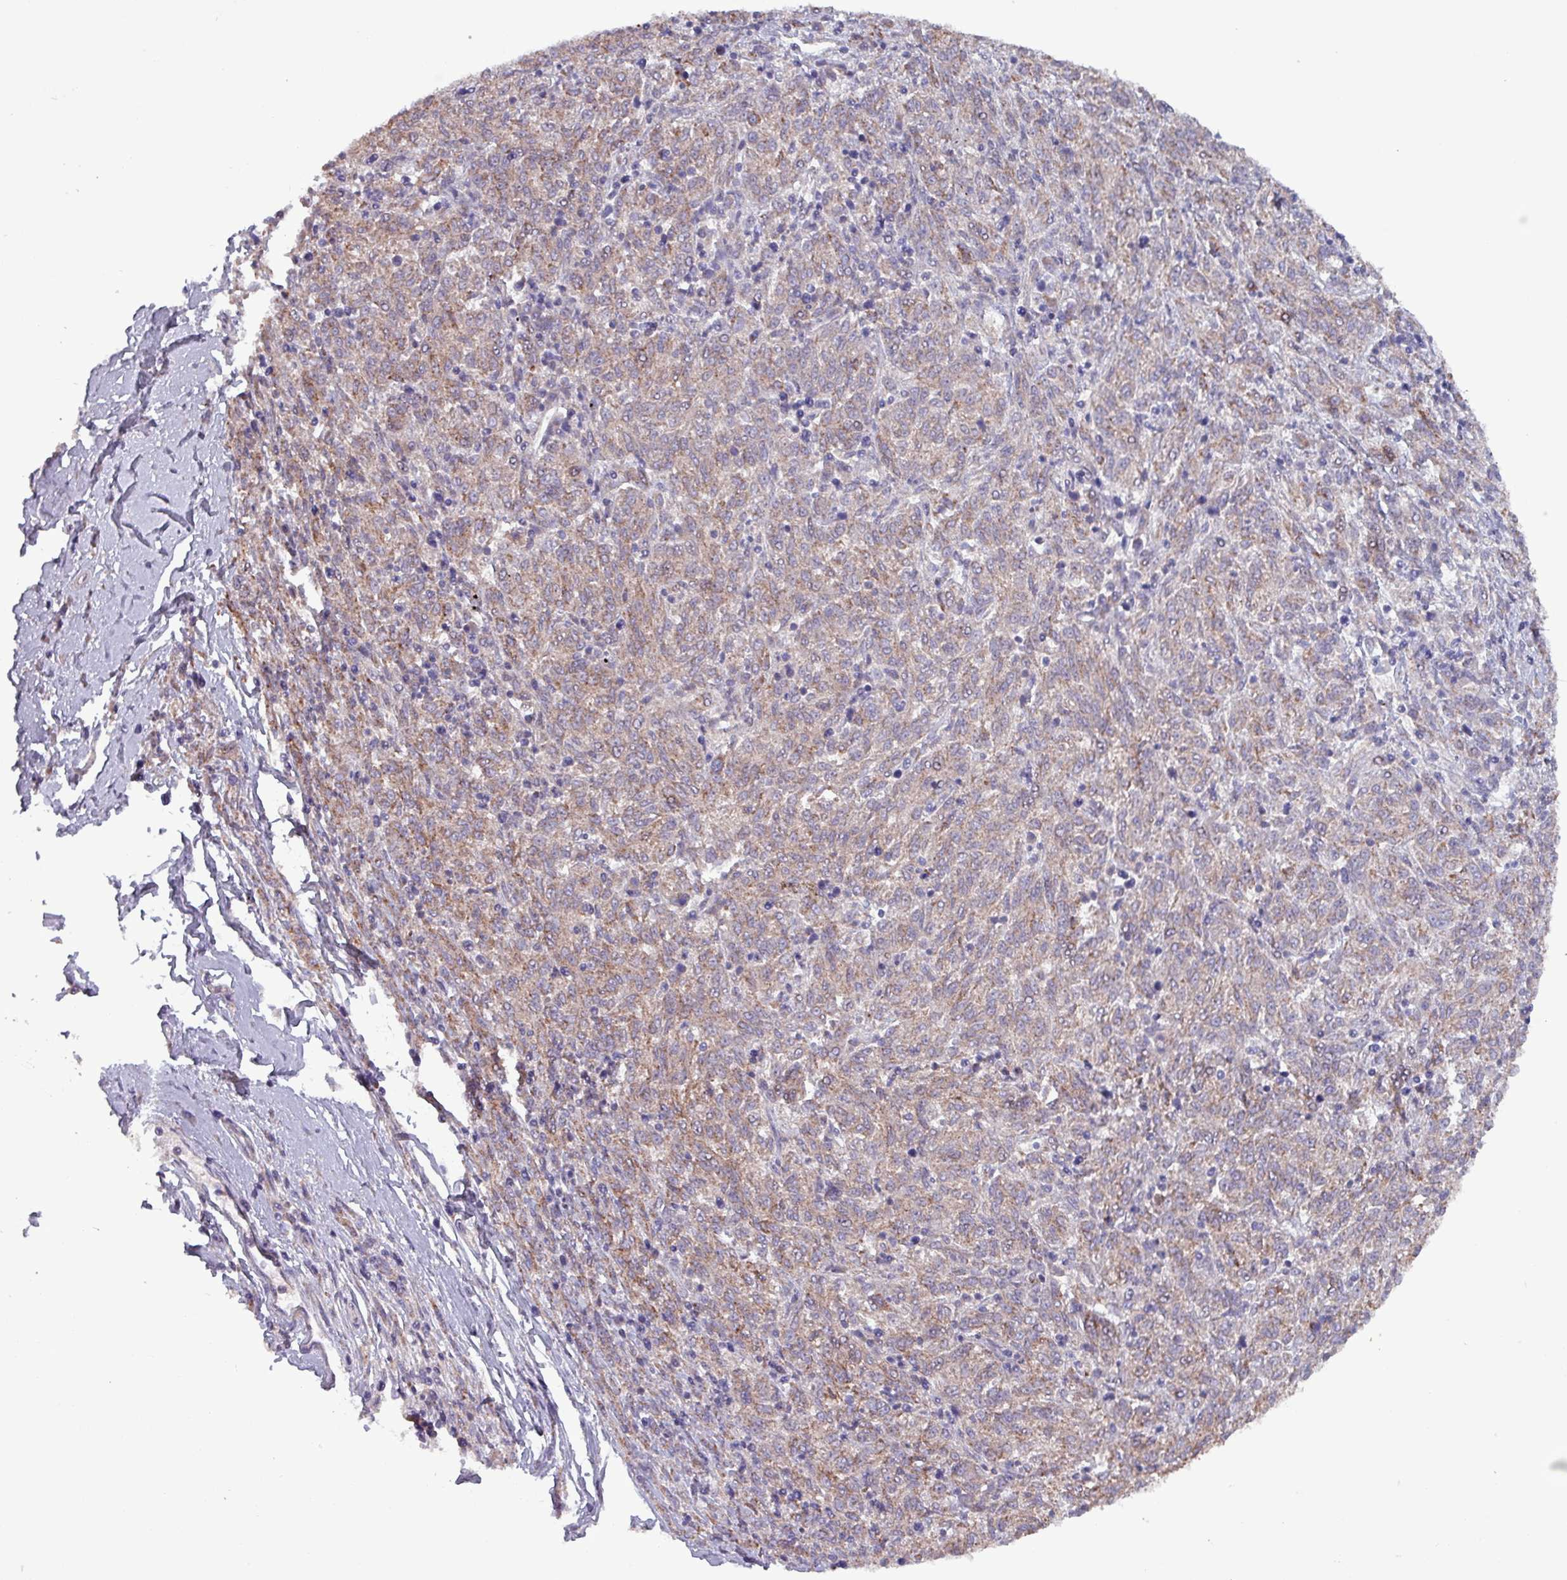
{"staining": {"intensity": "weak", "quantity": "25%-75%", "location": "cytoplasmic/membranous"}, "tissue": "melanoma", "cell_type": "Tumor cells", "image_type": "cancer", "snomed": [{"axis": "morphology", "description": "Malignant melanoma, NOS"}, {"axis": "topography", "description": "Skin"}], "caption": "The photomicrograph displays staining of melanoma, revealing weak cytoplasmic/membranous protein positivity (brown color) within tumor cells.", "gene": "ZNF322", "patient": {"sex": "female", "age": 72}}